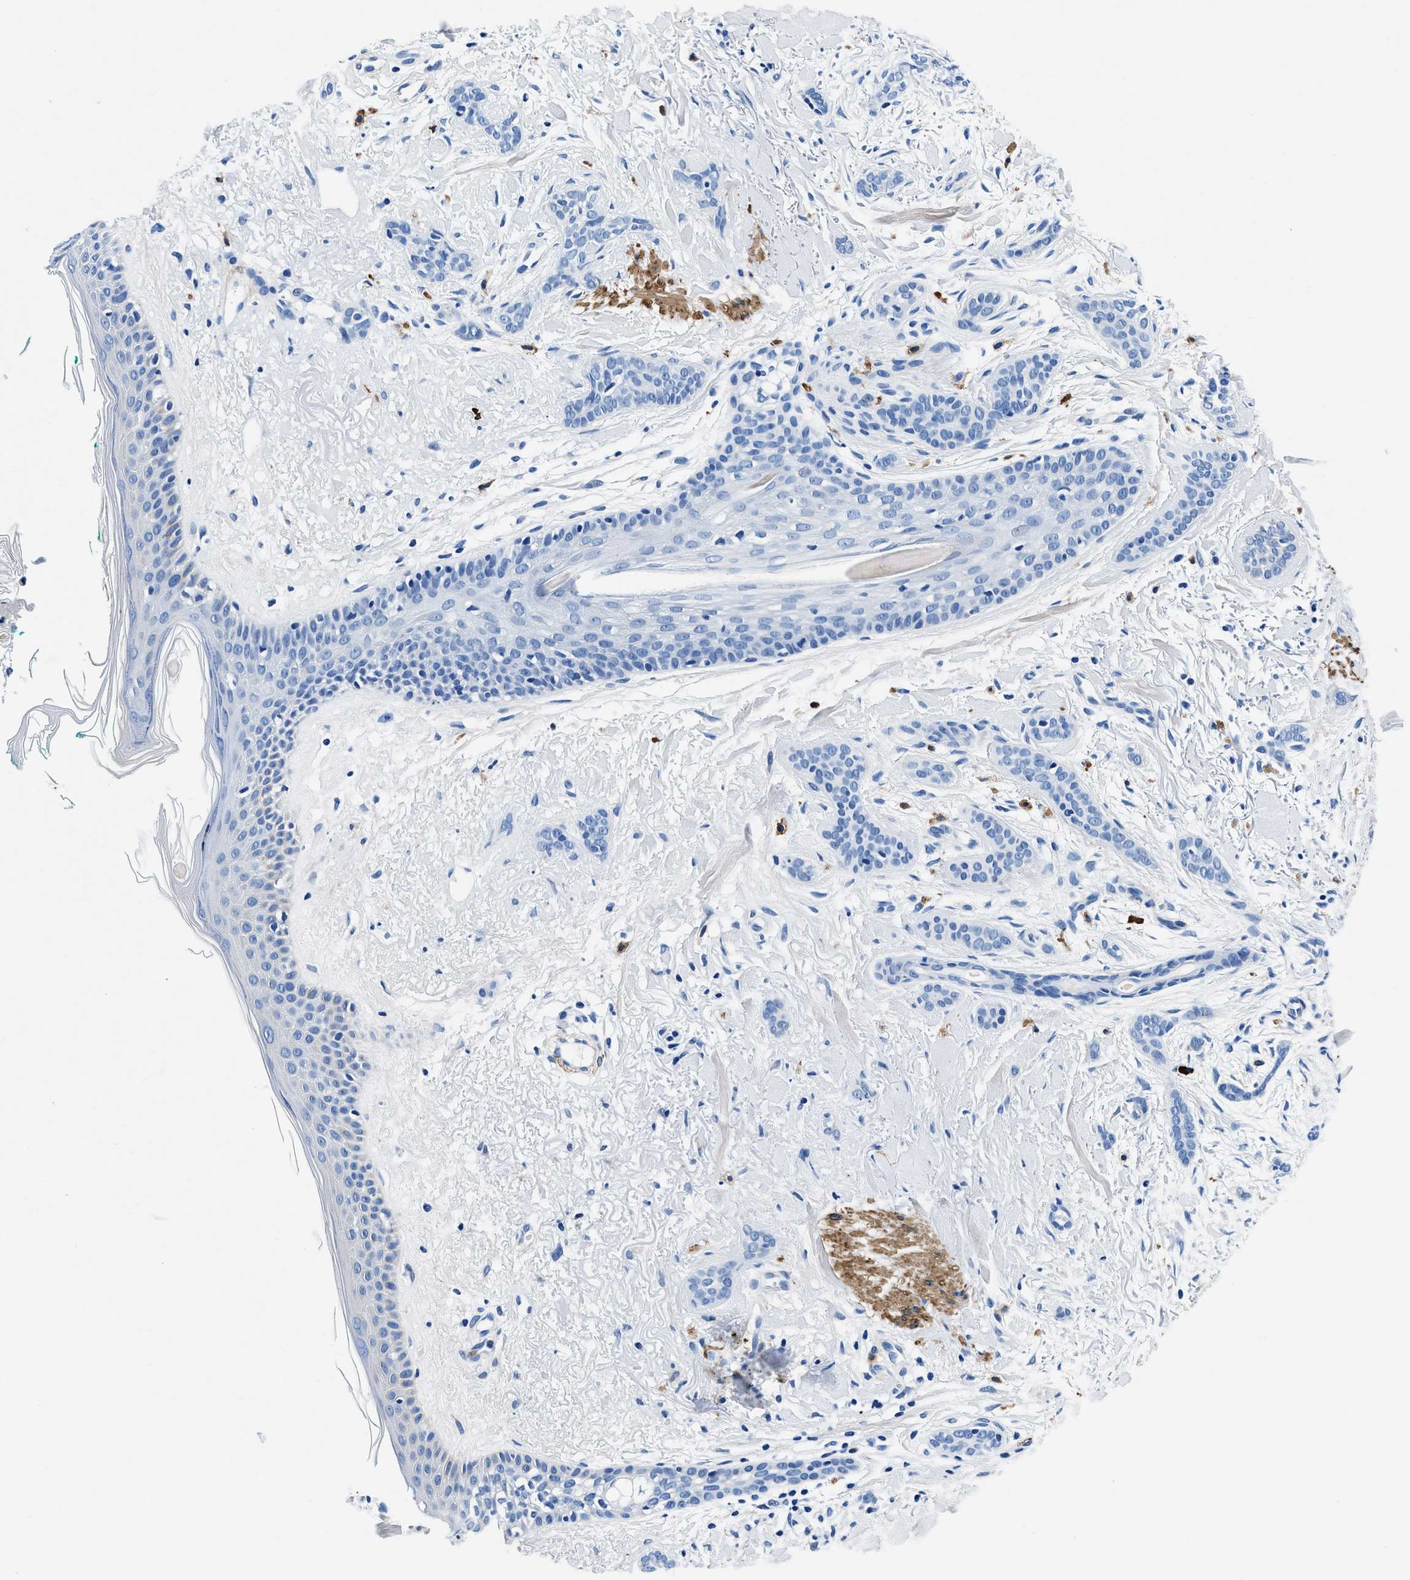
{"staining": {"intensity": "negative", "quantity": "none", "location": "none"}, "tissue": "skin cancer", "cell_type": "Tumor cells", "image_type": "cancer", "snomed": [{"axis": "morphology", "description": "Basal cell carcinoma"}, {"axis": "morphology", "description": "Adnexal tumor, benign"}, {"axis": "topography", "description": "Skin"}], "caption": "Immunohistochemistry (IHC) of skin basal cell carcinoma exhibits no expression in tumor cells. Brightfield microscopy of immunohistochemistry stained with DAB (brown) and hematoxylin (blue), captured at high magnification.", "gene": "TEX261", "patient": {"sex": "female", "age": 42}}